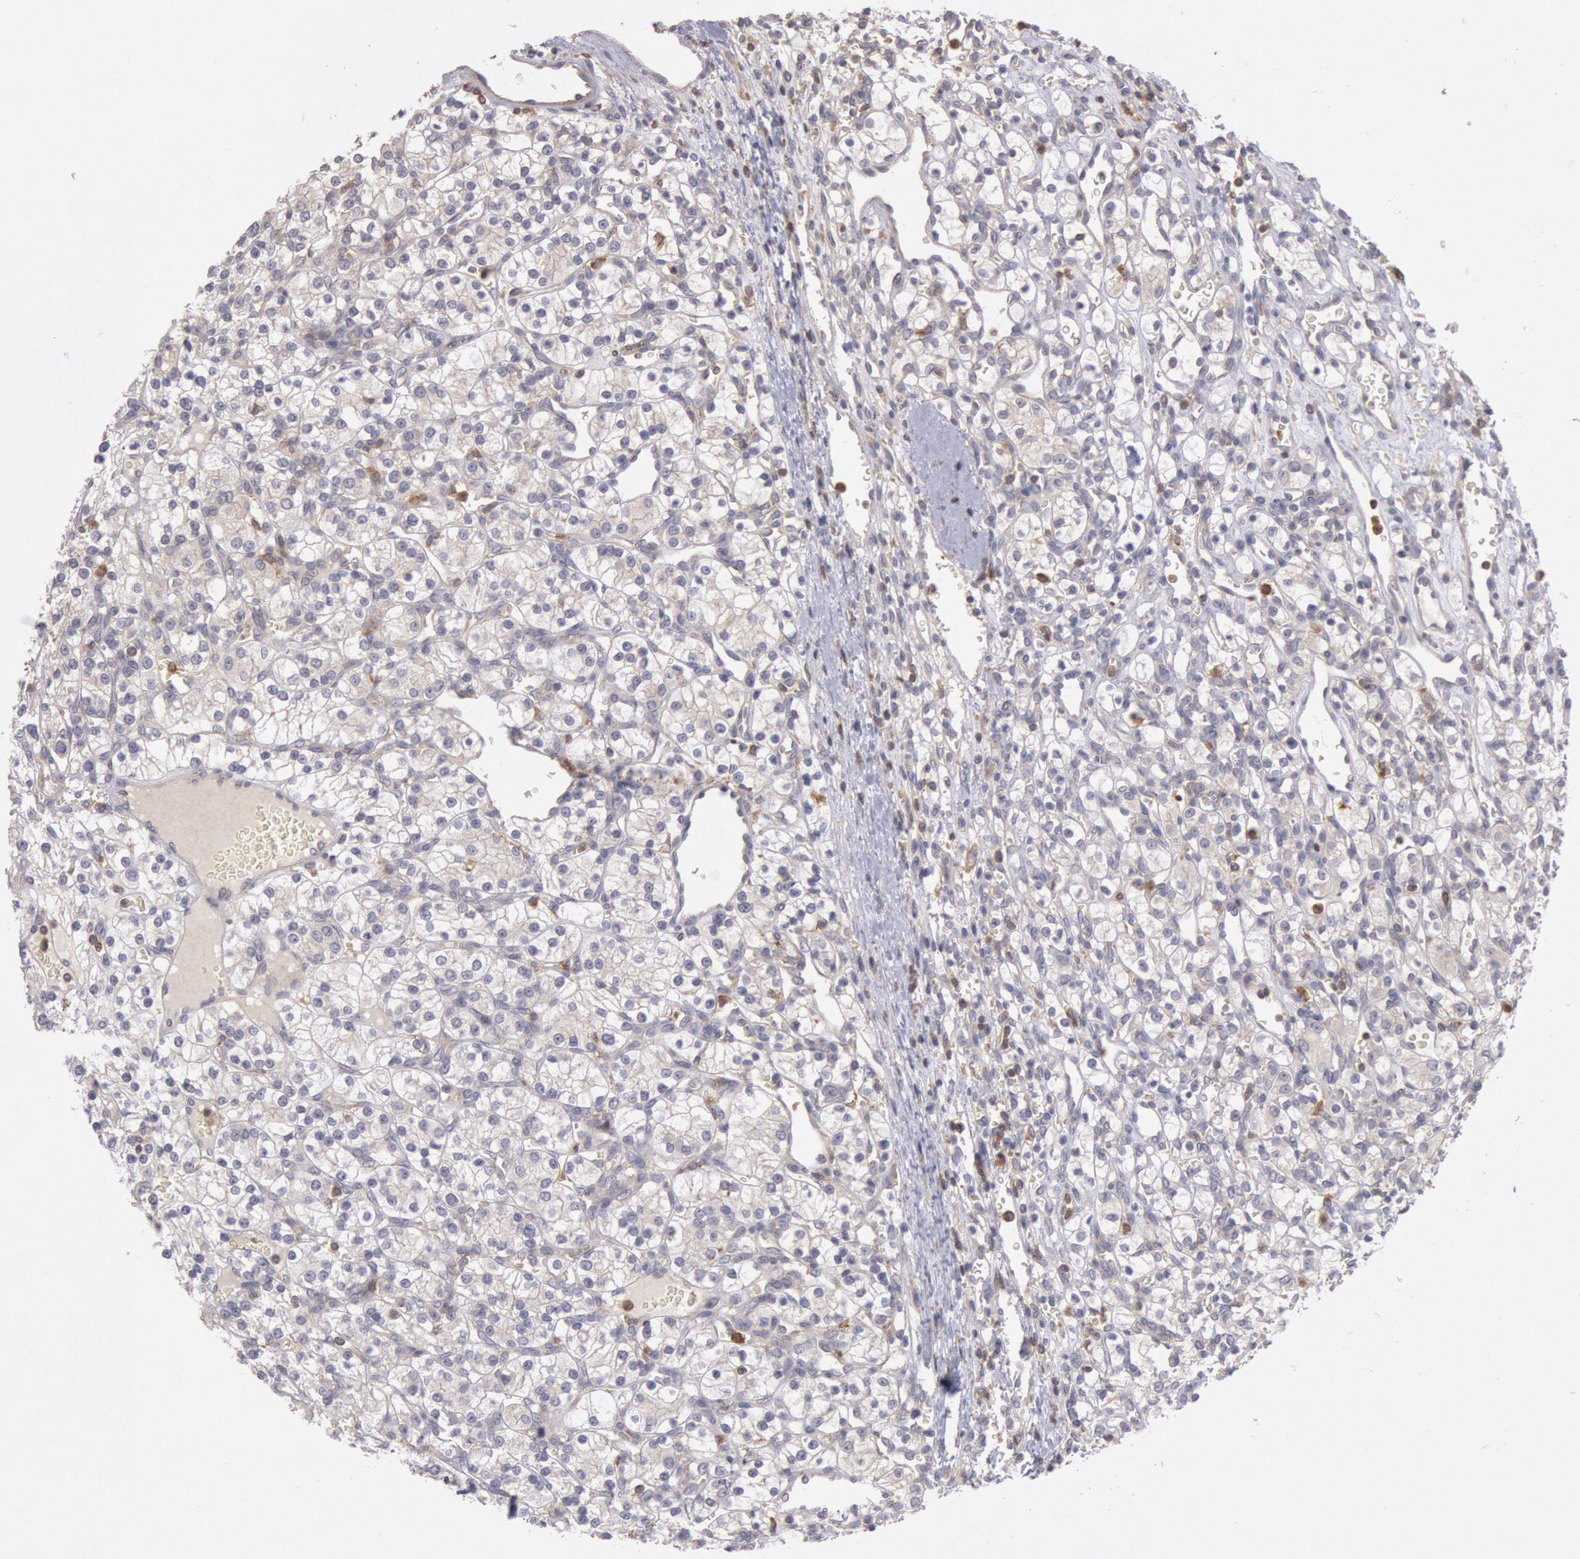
{"staining": {"intensity": "negative", "quantity": "none", "location": "none"}, "tissue": "renal cancer", "cell_type": "Tumor cells", "image_type": "cancer", "snomed": [{"axis": "morphology", "description": "Adenocarcinoma, NOS"}, {"axis": "topography", "description": "Kidney"}], "caption": "IHC histopathology image of human renal adenocarcinoma stained for a protein (brown), which exhibits no positivity in tumor cells.", "gene": "PIK3R1", "patient": {"sex": "female", "age": 62}}